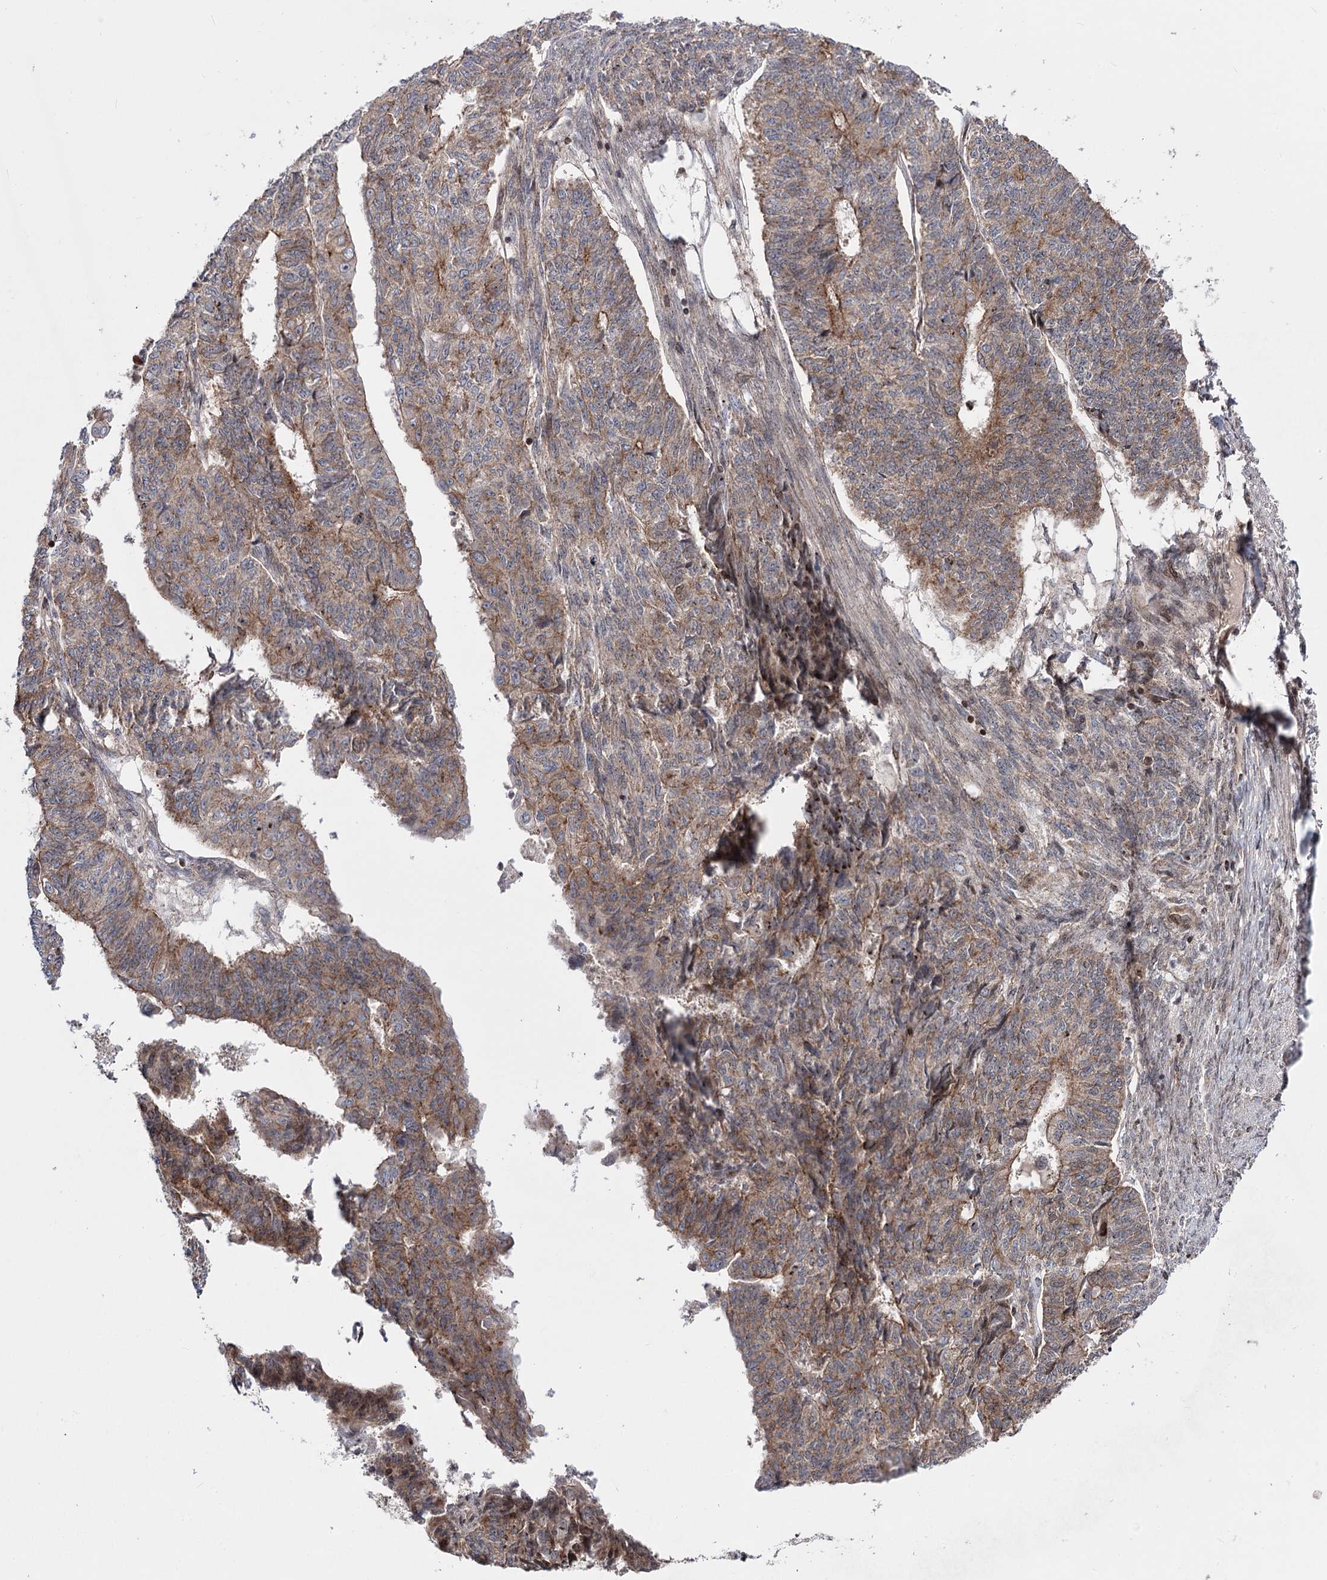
{"staining": {"intensity": "moderate", "quantity": ">75%", "location": "cytoplasmic/membranous"}, "tissue": "endometrial cancer", "cell_type": "Tumor cells", "image_type": "cancer", "snomed": [{"axis": "morphology", "description": "Adenocarcinoma, NOS"}, {"axis": "topography", "description": "Endometrium"}], "caption": "The image demonstrates a brown stain indicating the presence of a protein in the cytoplasmic/membranous of tumor cells in endometrial cancer (adenocarcinoma).", "gene": "ZFYVE27", "patient": {"sex": "female", "age": 32}}